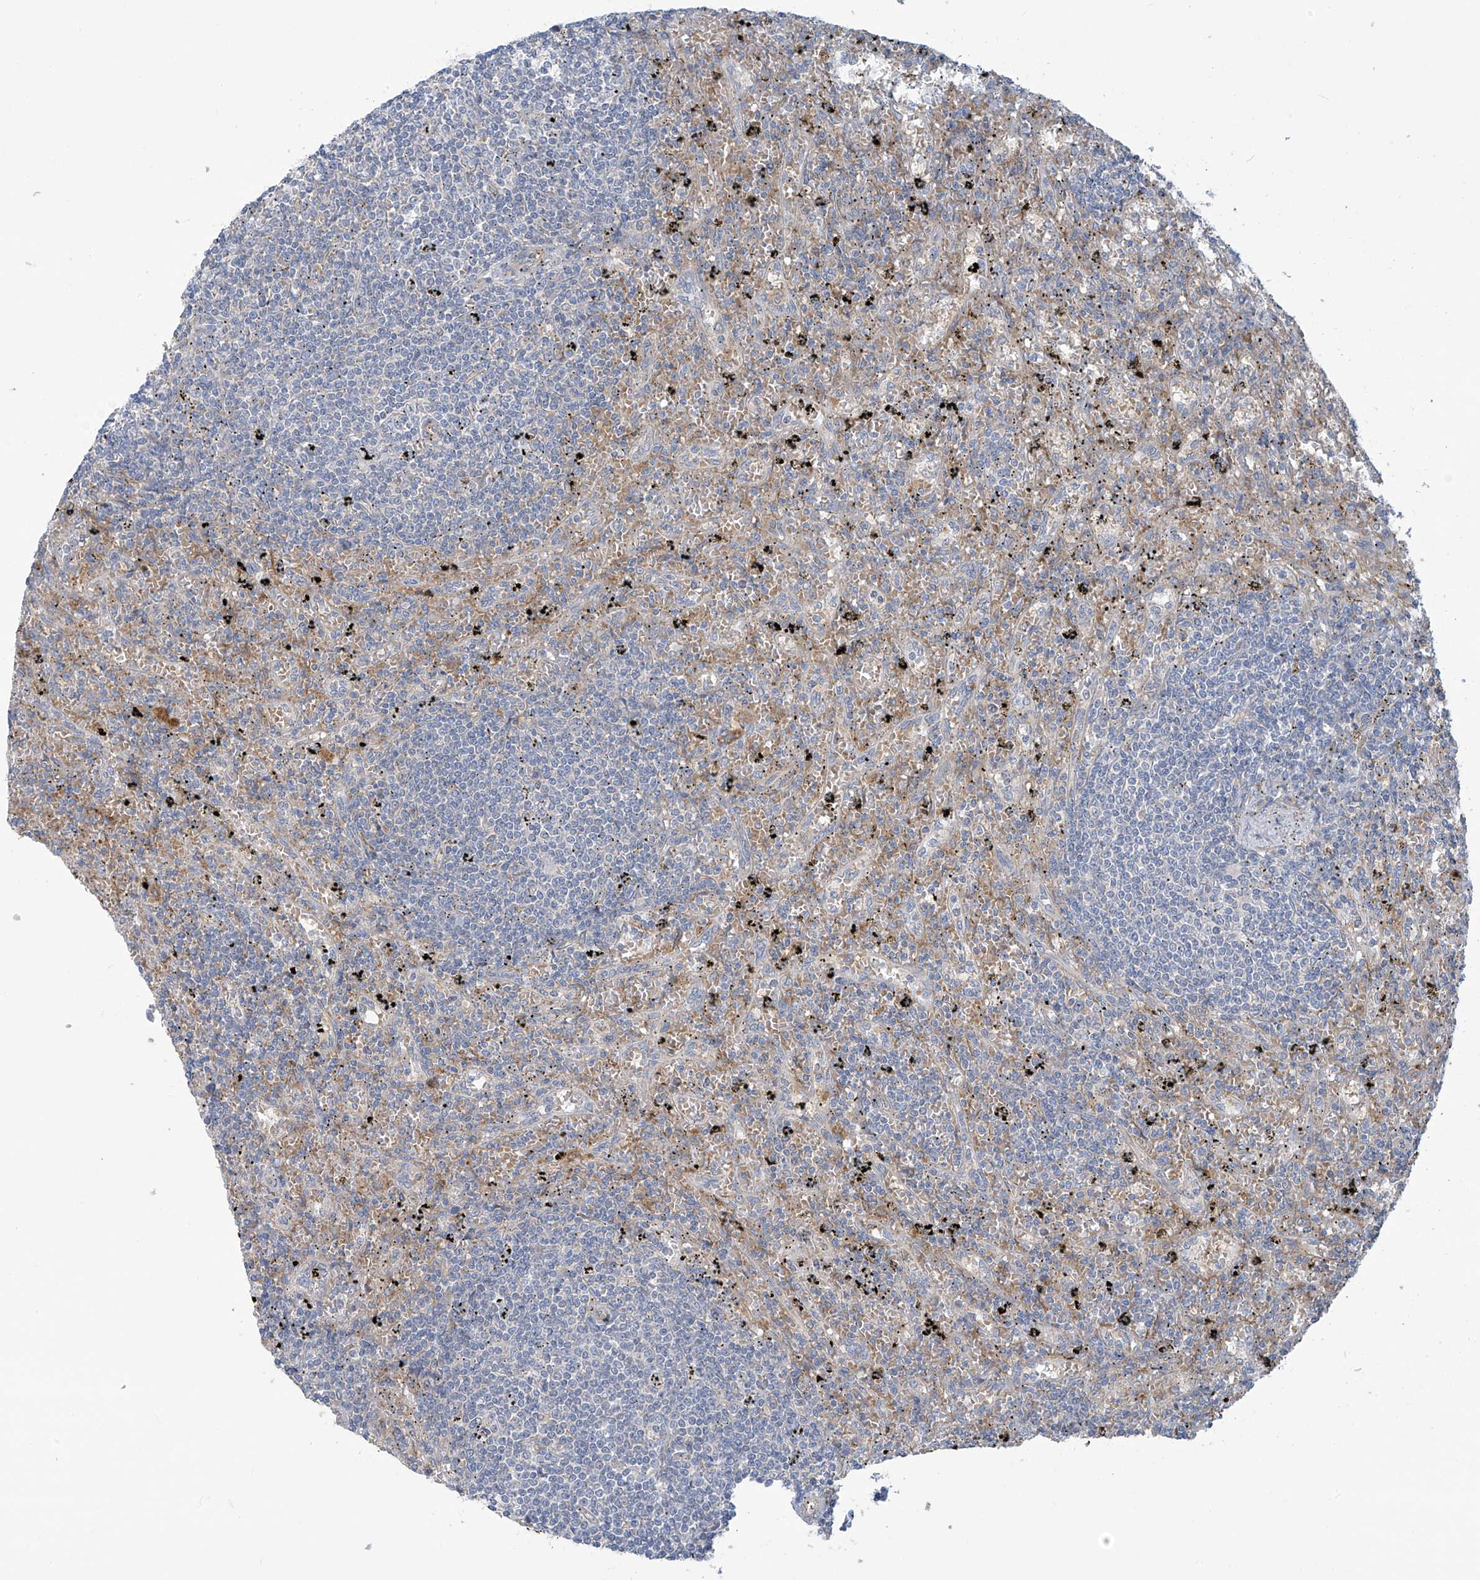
{"staining": {"intensity": "negative", "quantity": "none", "location": "none"}, "tissue": "lymphoma", "cell_type": "Tumor cells", "image_type": "cancer", "snomed": [{"axis": "morphology", "description": "Malignant lymphoma, non-Hodgkin's type, Low grade"}, {"axis": "topography", "description": "Spleen"}], "caption": "Tumor cells show no significant positivity in lymphoma.", "gene": "ADAT2", "patient": {"sex": "male", "age": 76}}